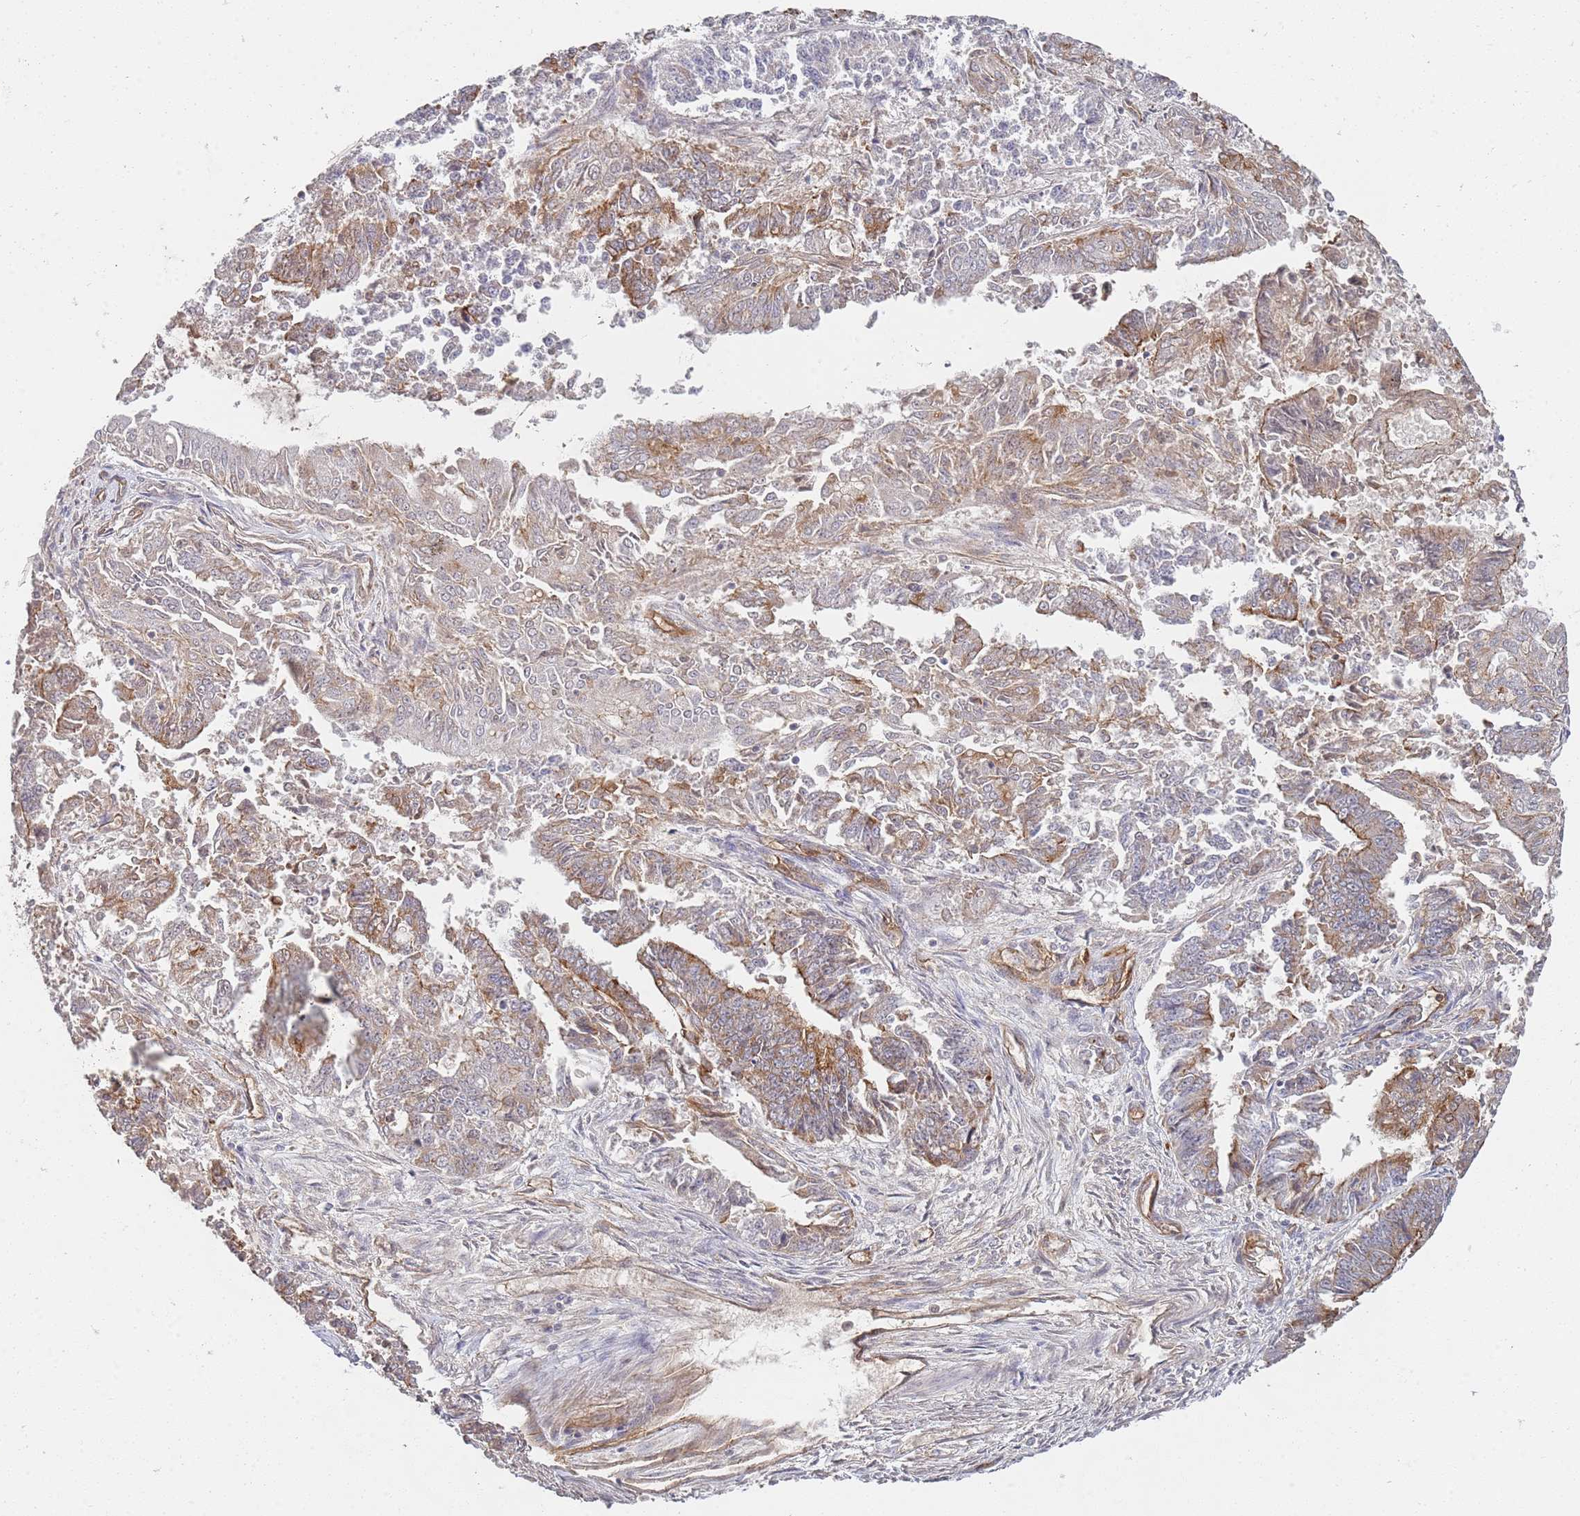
{"staining": {"intensity": "moderate", "quantity": "<25%", "location": "cytoplasmic/membranous"}, "tissue": "endometrial cancer", "cell_type": "Tumor cells", "image_type": "cancer", "snomed": [{"axis": "morphology", "description": "Adenocarcinoma, NOS"}, {"axis": "topography", "description": "Endometrium"}], "caption": "Endometrial adenocarcinoma was stained to show a protein in brown. There is low levels of moderate cytoplasmic/membranous expression in about <25% of tumor cells.", "gene": "ABCB6", "patient": {"sex": "female", "age": 73}}